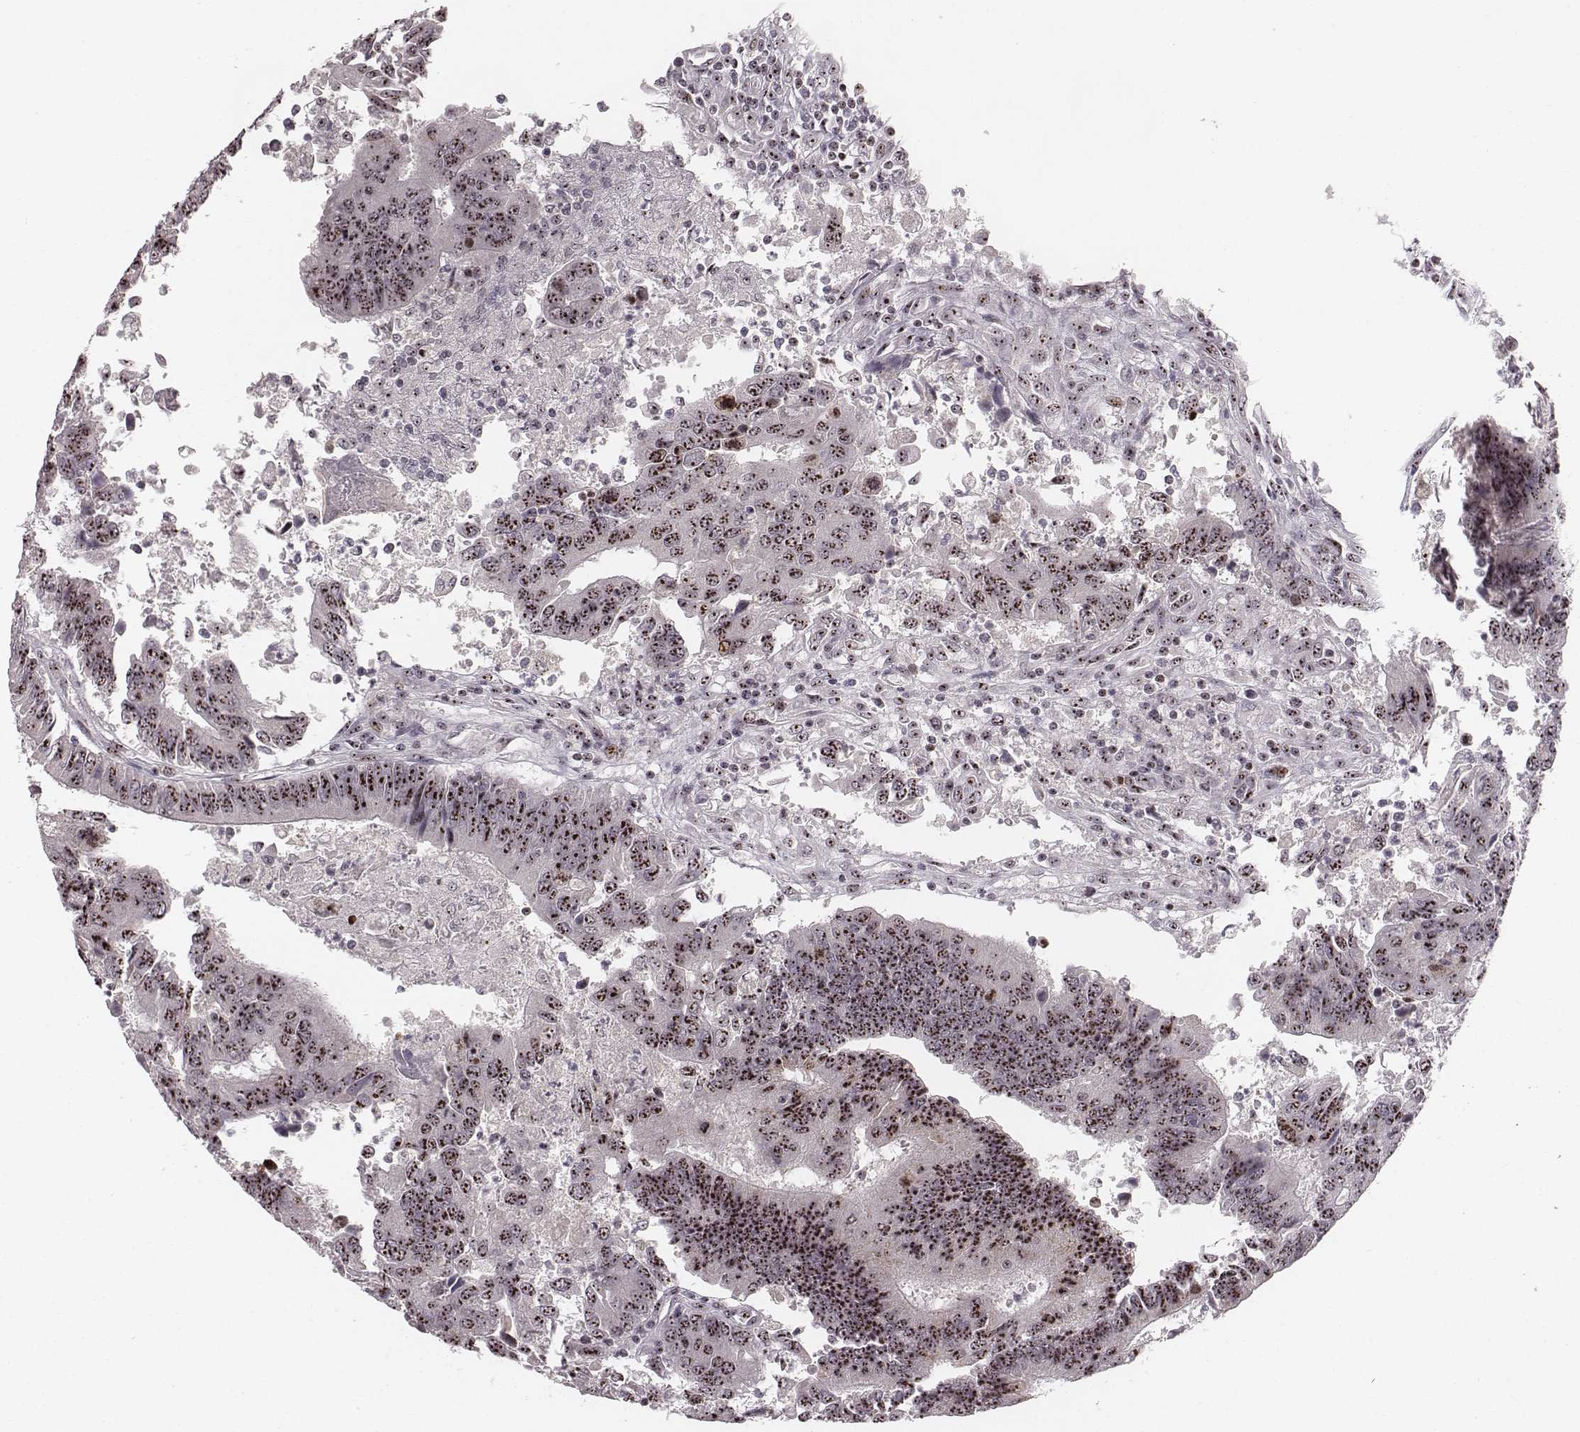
{"staining": {"intensity": "strong", "quantity": ">75%", "location": "nuclear"}, "tissue": "colorectal cancer", "cell_type": "Tumor cells", "image_type": "cancer", "snomed": [{"axis": "morphology", "description": "Adenocarcinoma, NOS"}, {"axis": "topography", "description": "Colon"}], "caption": "A brown stain highlights strong nuclear expression of a protein in colorectal adenocarcinoma tumor cells.", "gene": "NOP56", "patient": {"sex": "female", "age": 67}}